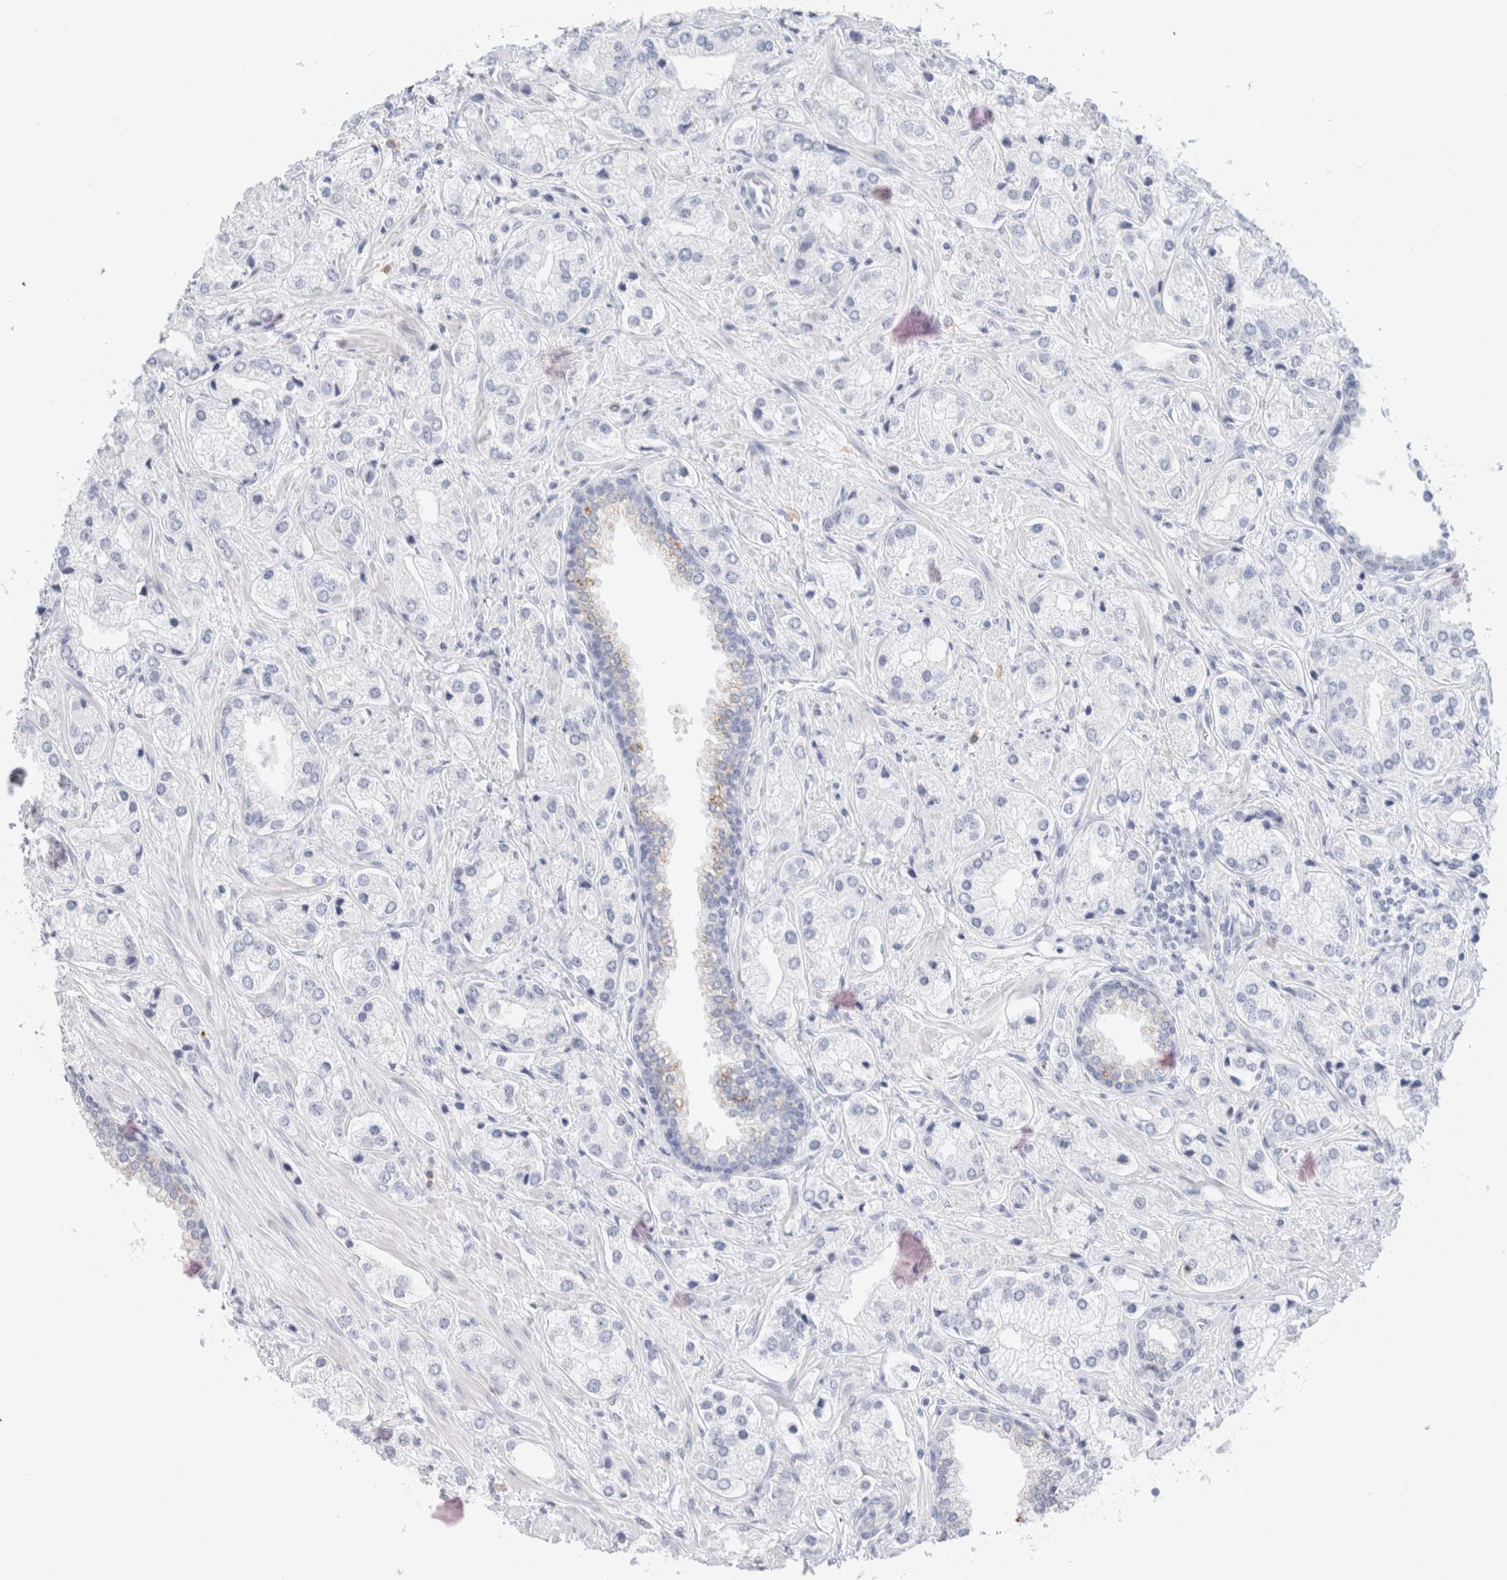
{"staining": {"intensity": "negative", "quantity": "none", "location": "none"}, "tissue": "prostate cancer", "cell_type": "Tumor cells", "image_type": "cancer", "snomed": [{"axis": "morphology", "description": "Adenocarcinoma, High grade"}, {"axis": "topography", "description": "Prostate"}], "caption": "Protein analysis of prostate high-grade adenocarcinoma exhibits no significant positivity in tumor cells.", "gene": "ARG1", "patient": {"sex": "male", "age": 66}}